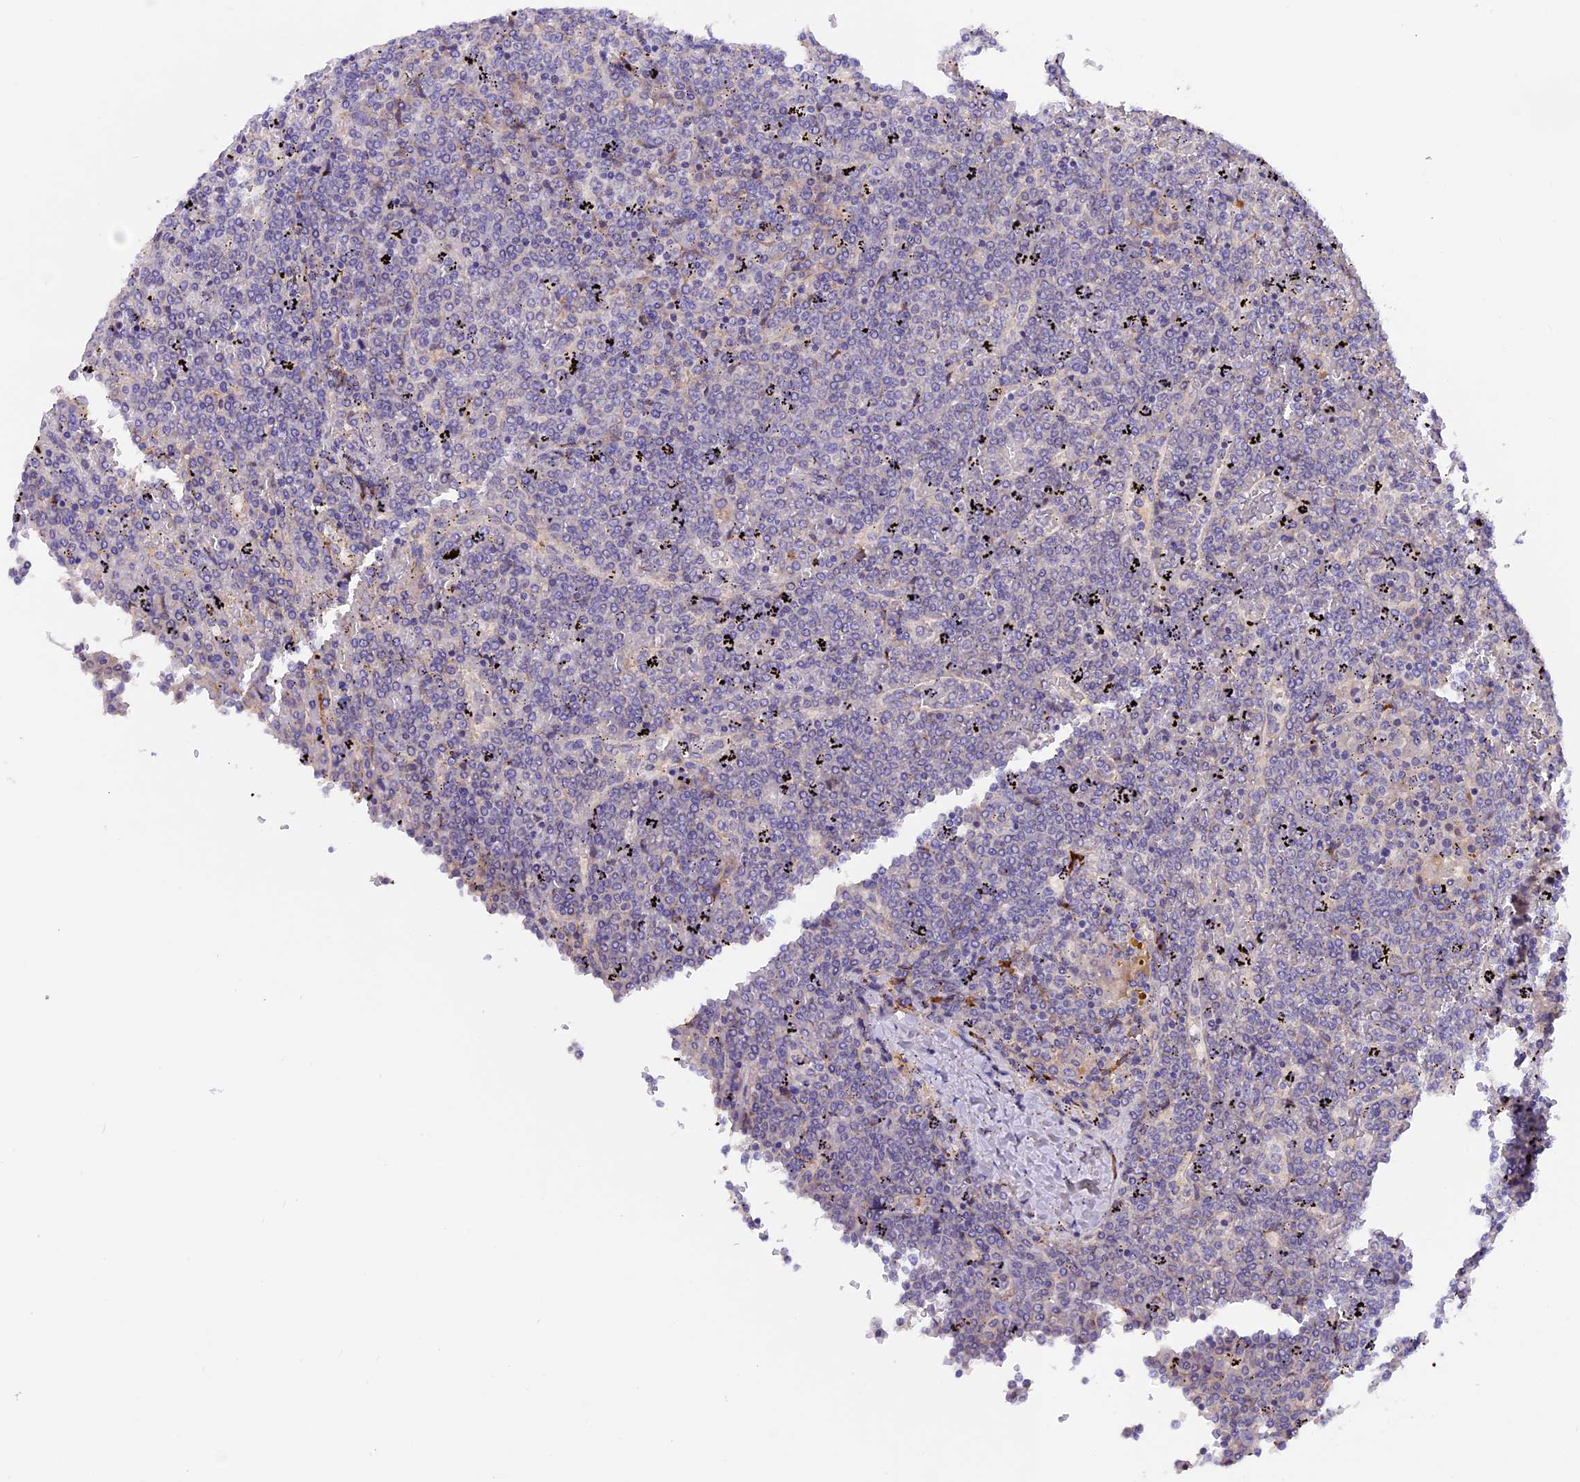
{"staining": {"intensity": "negative", "quantity": "none", "location": "none"}, "tissue": "lymphoma", "cell_type": "Tumor cells", "image_type": "cancer", "snomed": [{"axis": "morphology", "description": "Malignant lymphoma, non-Hodgkin's type, Low grade"}, {"axis": "topography", "description": "Spleen"}], "caption": "IHC image of human low-grade malignant lymphoma, non-Hodgkin's type stained for a protein (brown), which reveals no positivity in tumor cells.", "gene": "COL4A3", "patient": {"sex": "female", "age": 19}}